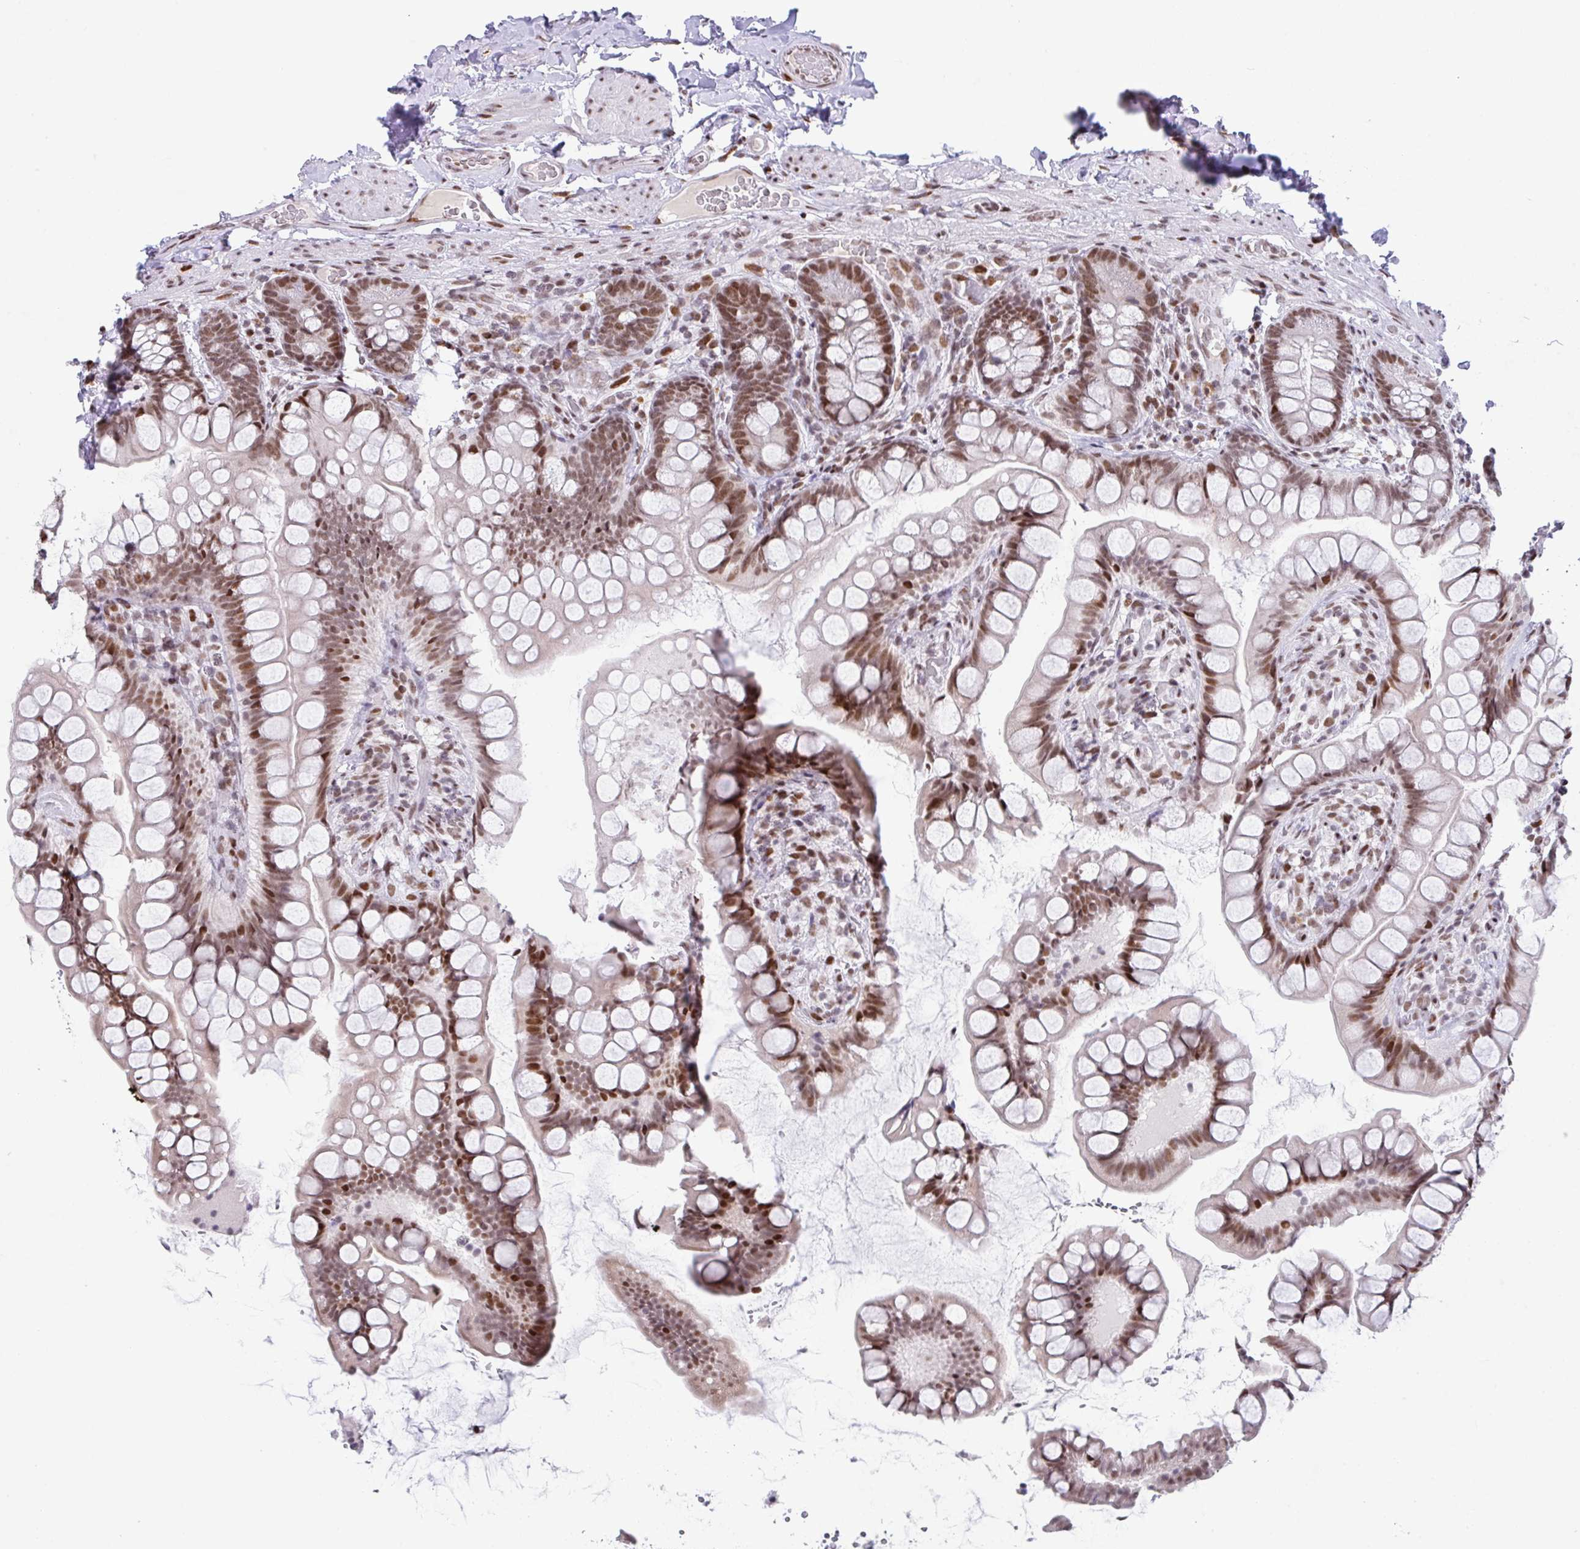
{"staining": {"intensity": "moderate", "quantity": ">75%", "location": "nuclear"}, "tissue": "small intestine", "cell_type": "Glandular cells", "image_type": "normal", "snomed": [{"axis": "morphology", "description": "Normal tissue, NOS"}, {"axis": "topography", "description": "Small intestine"}], "caption": "Immunohistochemistry of unremarkable human small intestine demonstrates medium levels of moderate nuclear staining in approximately >75% of glandular cells. (Brightfield microscopy of DAB IHC at high magnification).", "gene": "CLP1", "patient": {"sex": "male", "age": 70}}